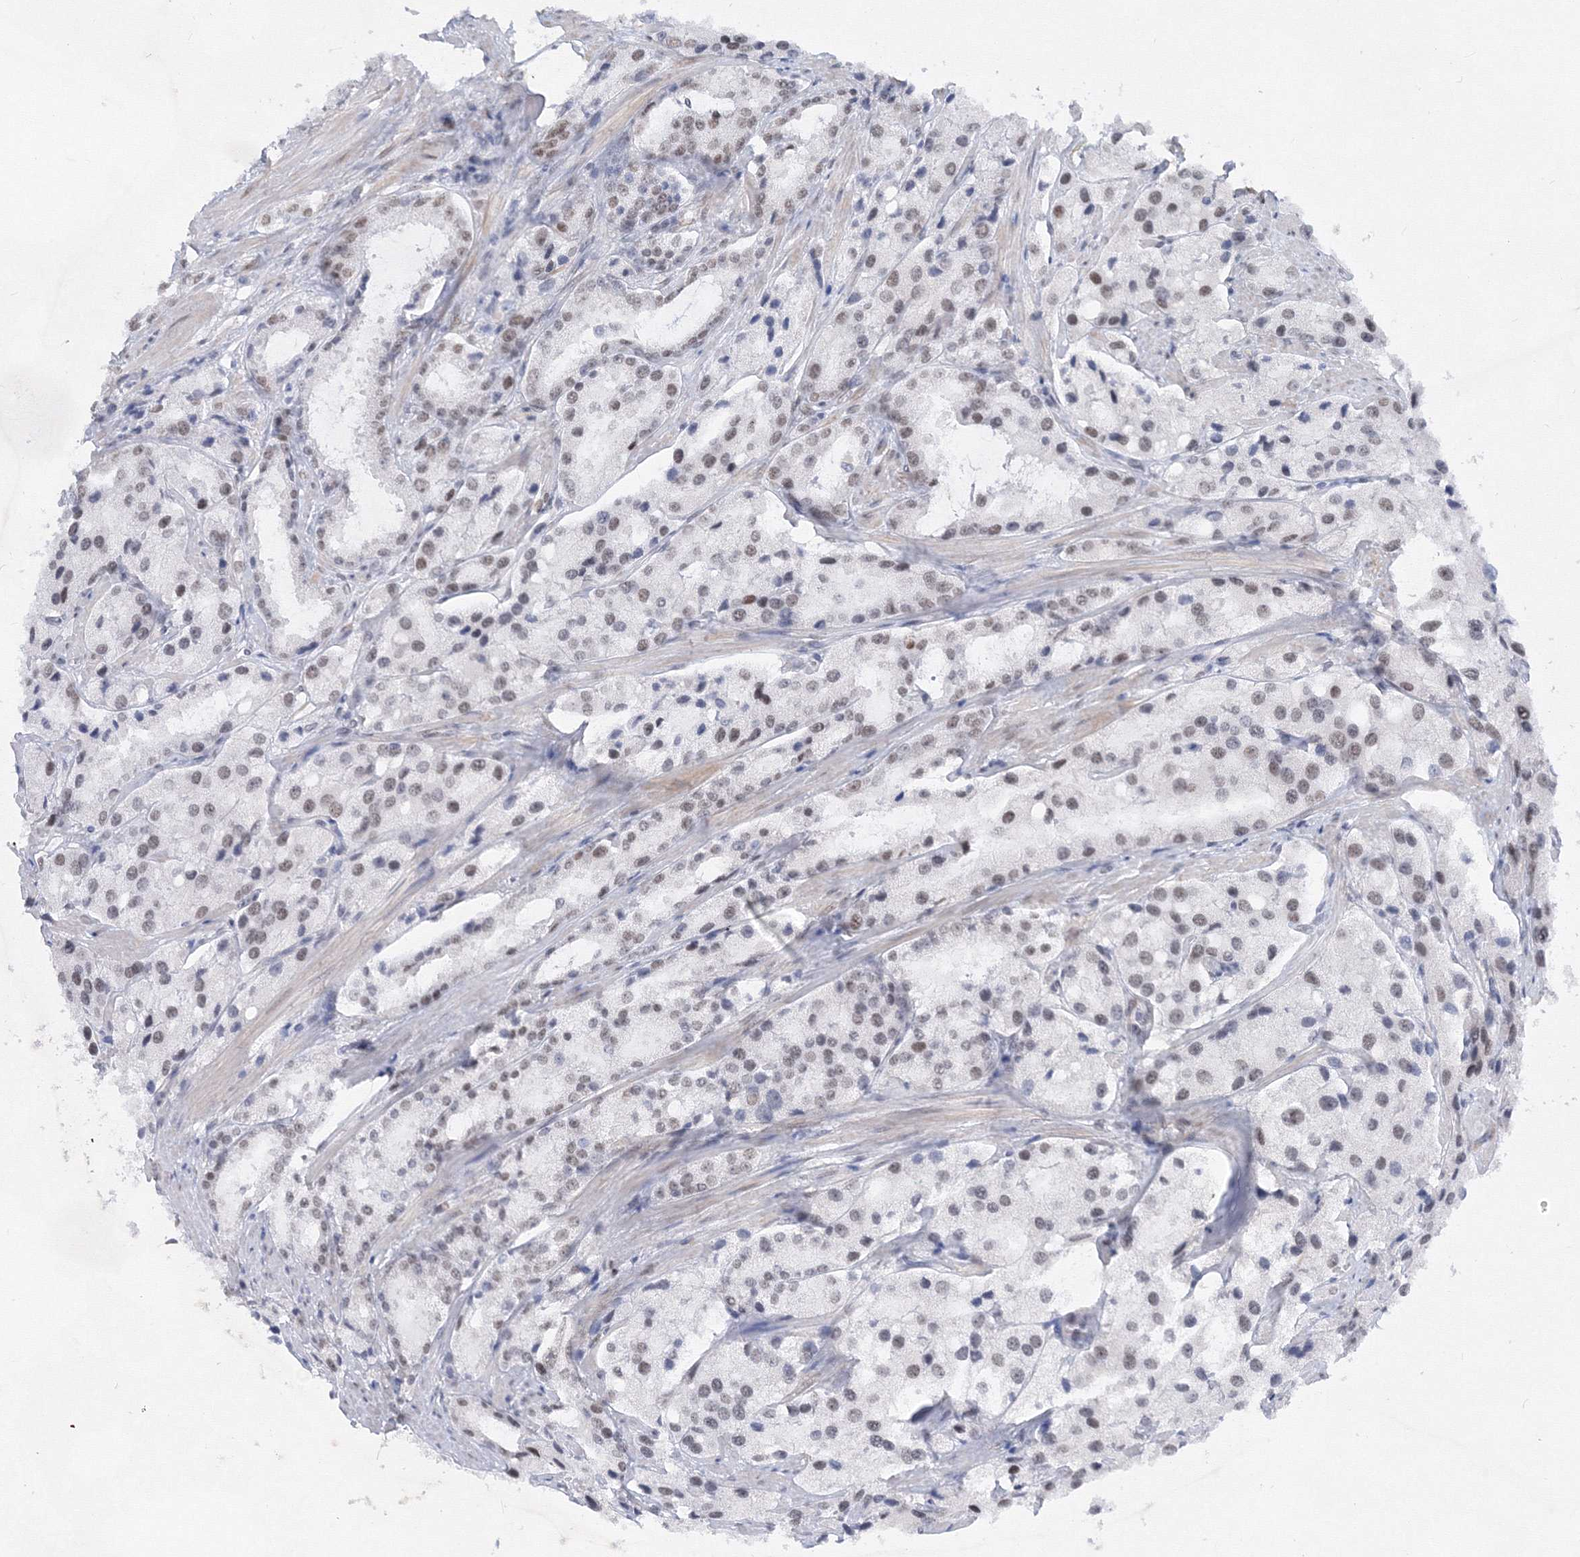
{"staining": {"intensity": "weak", "quantity": "<25%", "location": "nuclear"}, "tissue": "prostate cancer", "cell_type": "Tumor cells", "image_type": "cancer", "snomed": [{"axis": "morphology", "description": "Adenocarcinoma, High grade"}, {"axis": "topography", "description": "Prostate"}], "caption": "DAB (3,3'-diaminobenzidine) immunohistochemical staining of prostate cancer (high-grade adenocarcinoma) exhibits no significant expression in tumor cells.", "gene": "ZNF638", "patient": {"sex": "male", "age": 66}}